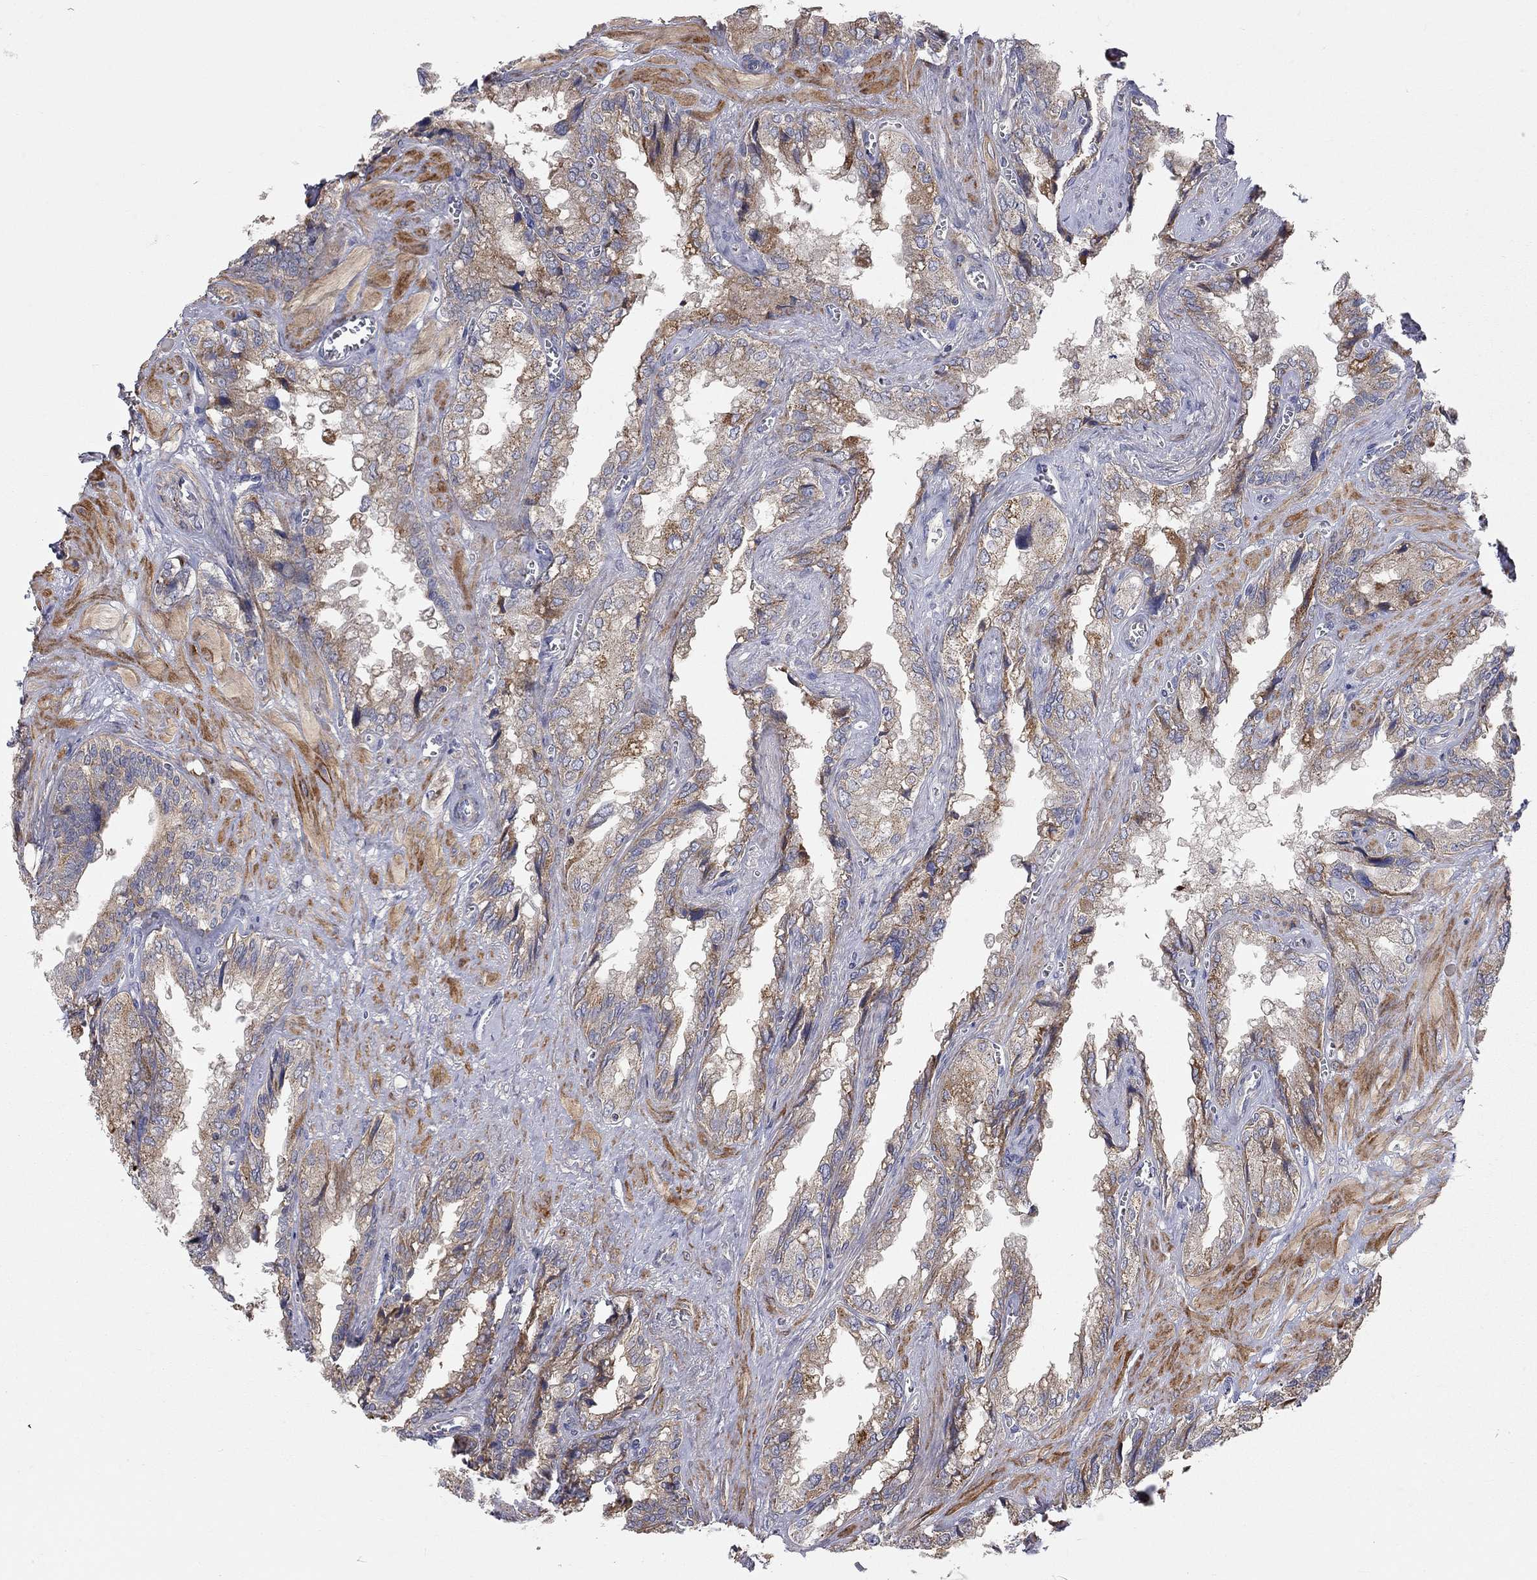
{"staining": {"intensity": "moderate", "quantity": "<25%", "location": "cytoplasmic/membranous"}, "tissue": "seminal vesicle", "cell_type": "Glandular cells", "image_type": "normal", "snomed": [{"axis": "morphology", "description": "Normal tissue, NOS"}, {"axis": "topography", "description": "Seminal veicle"}], "caption": "Seminal vesicle stained for a protein (brown) shows moderate cytoplasmic/membranous positive positivity in about <25% of glandular cells.", "gene": "KANSL1L", "patient": {"sex": "male", "age": 67}}